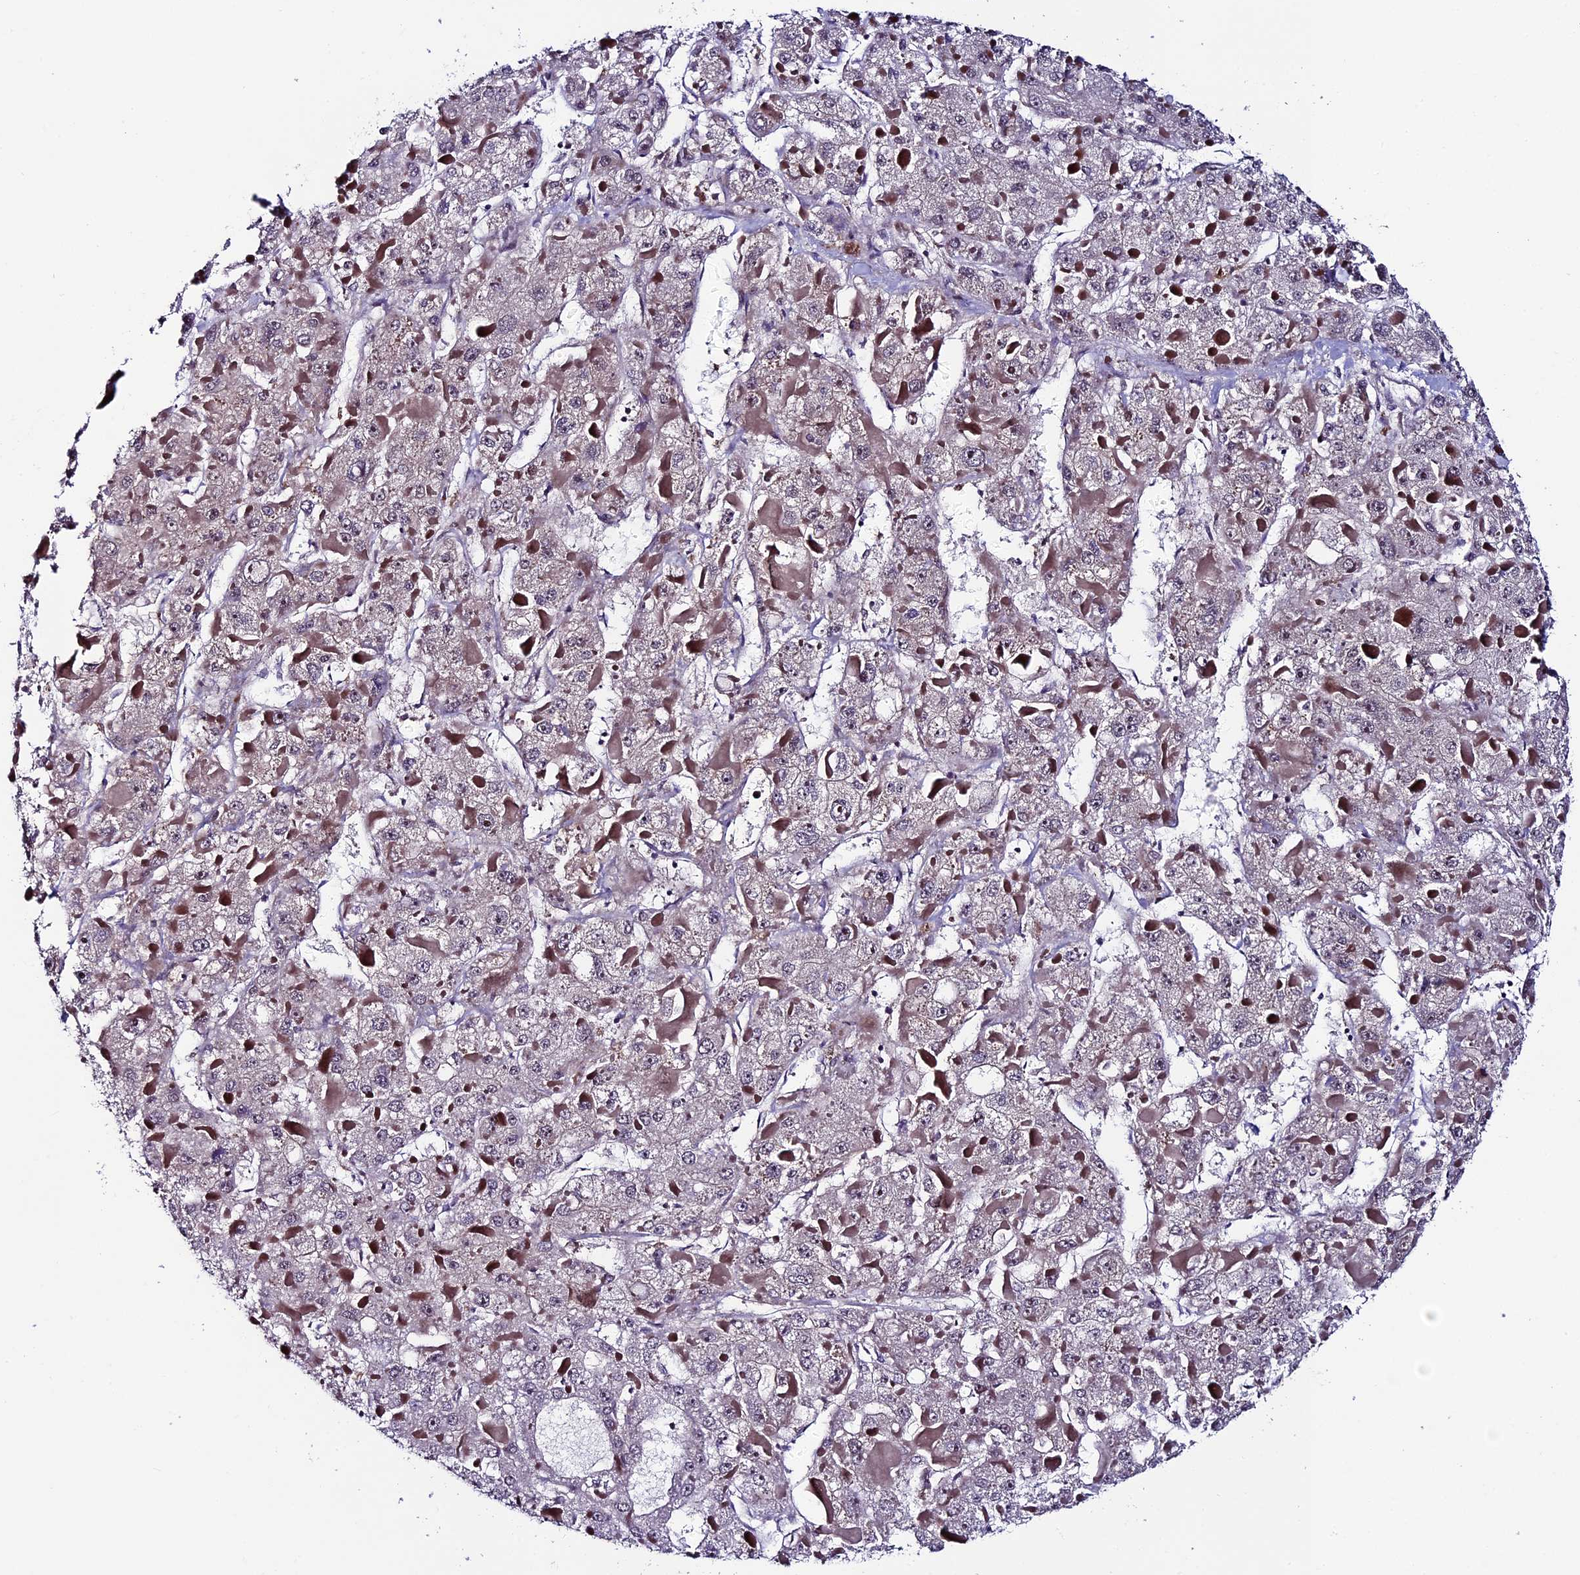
{"staining": {"intensity": "negative", "quantity": "none", "location": "none"}, "tissue": "liver cancer", "cell_type": "Tumor cells", "image_type": "cancer", "snomed": [{"axis": "morphology", "description": "Carcinoma, Hepatocellular, NOS"}, {"axis": "topography", "description": "Liver"}], "caption": "Immunohistochemical staining of liver hepatocellular carcinoma displays no significant expression in tumor cells.", "gene": "SIPA1L3", "patient": {"sex": "female", "age": 73}}